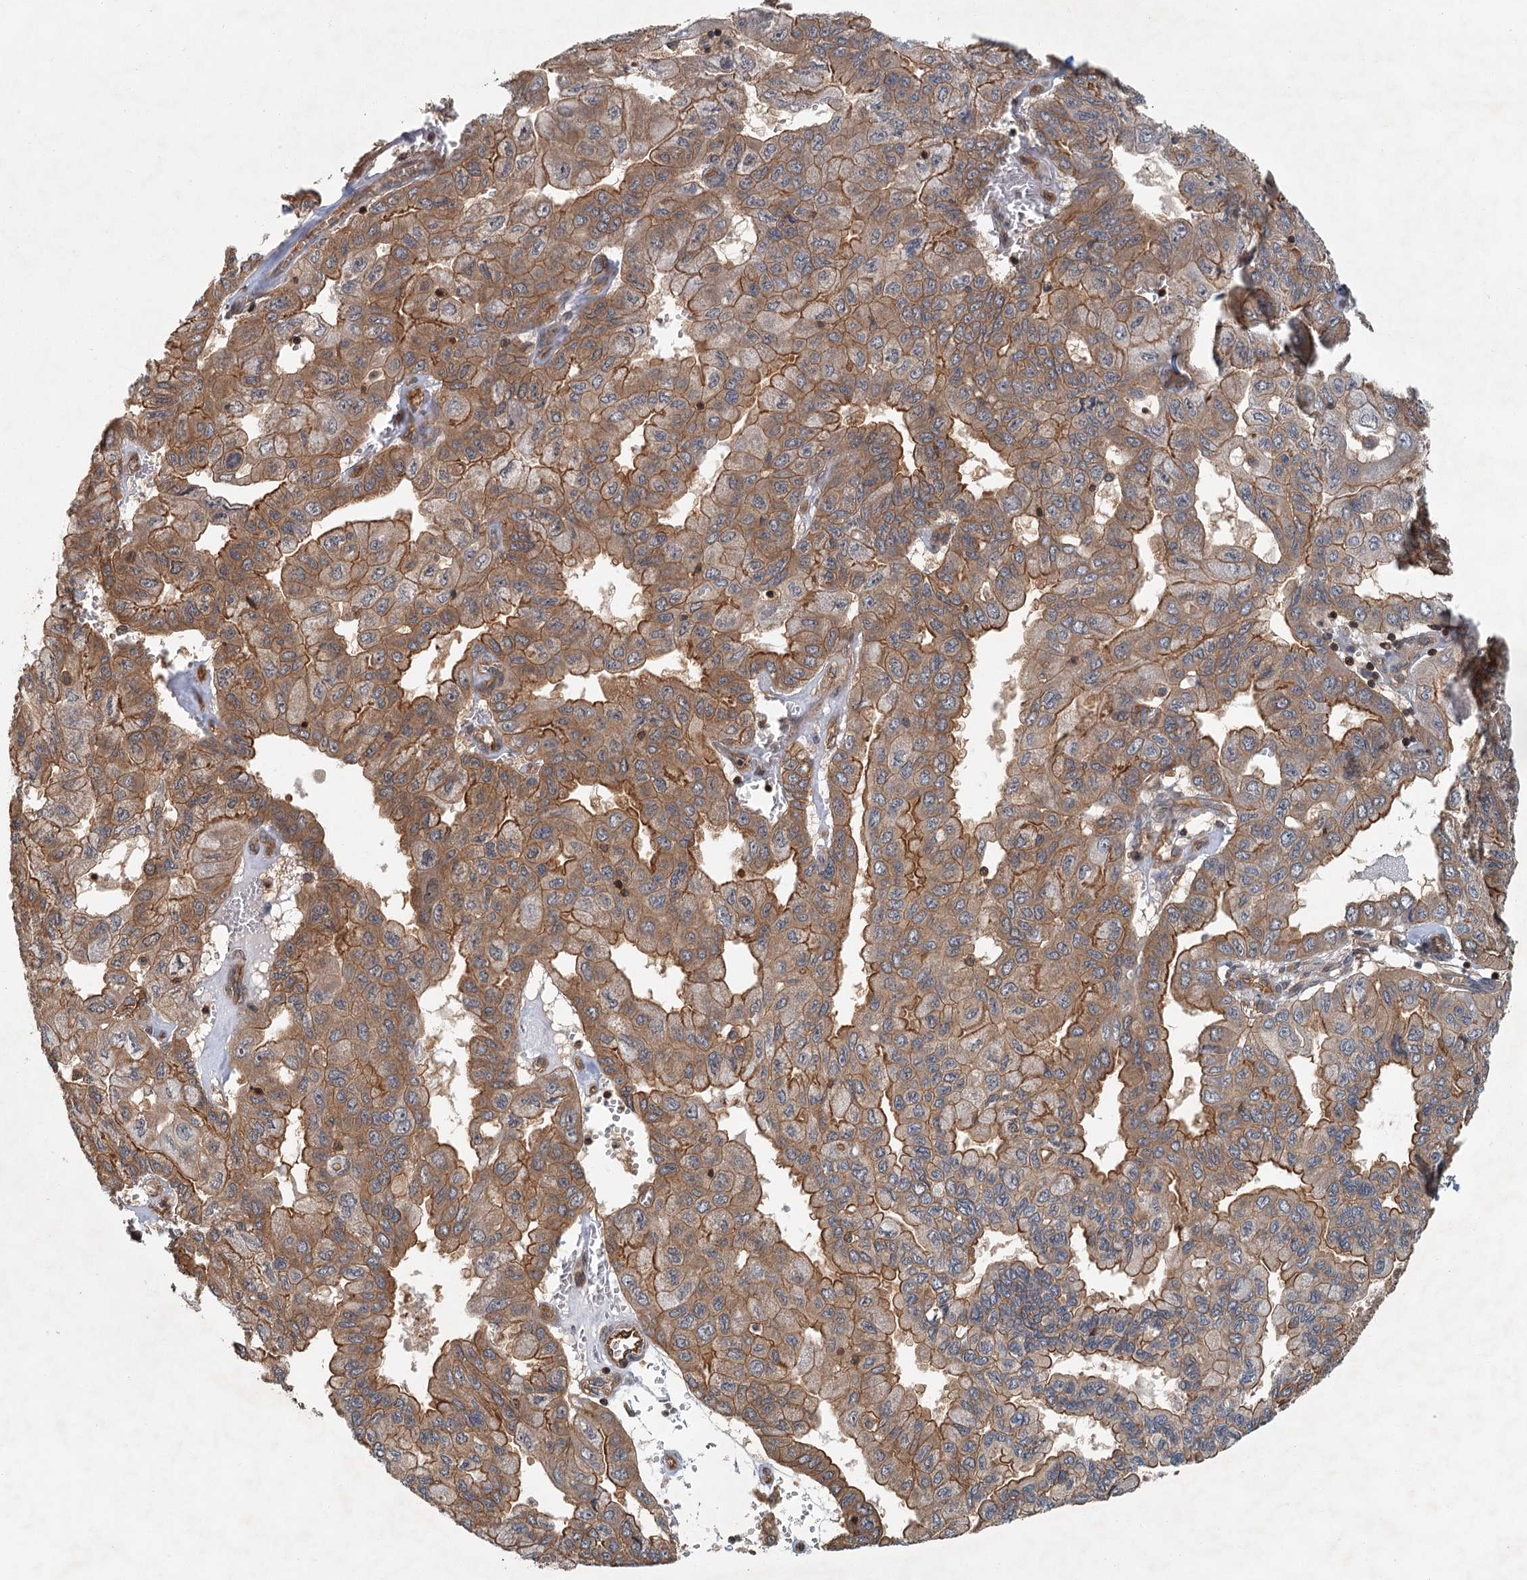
{"staining": {"intensity": "moderate", "quantity": ">75%", "location": "cytoplasmic/membranous"}, "tissue": "pancreatic cancer", "cell_type": "Tumor cells", "image_type": "cancer", "snomed": [{"axis": "morphology", "description": "Adenocarcinoma, NOS"}, {"axis": "topography", "description": "Pancreas"}], "caption": "Pancreatic adenocarcinoma was stained to show a protein in brown. There is medium levels of moderate cytoplasmic/membranous expression in about >75% of tumor cells. Using DAB (brown) and hematoxylin (blue) stains, captured at high magnification using brightfield microscopy.", "gene": "ZNF527", "patient": {"sex": "male", "age": 51}}